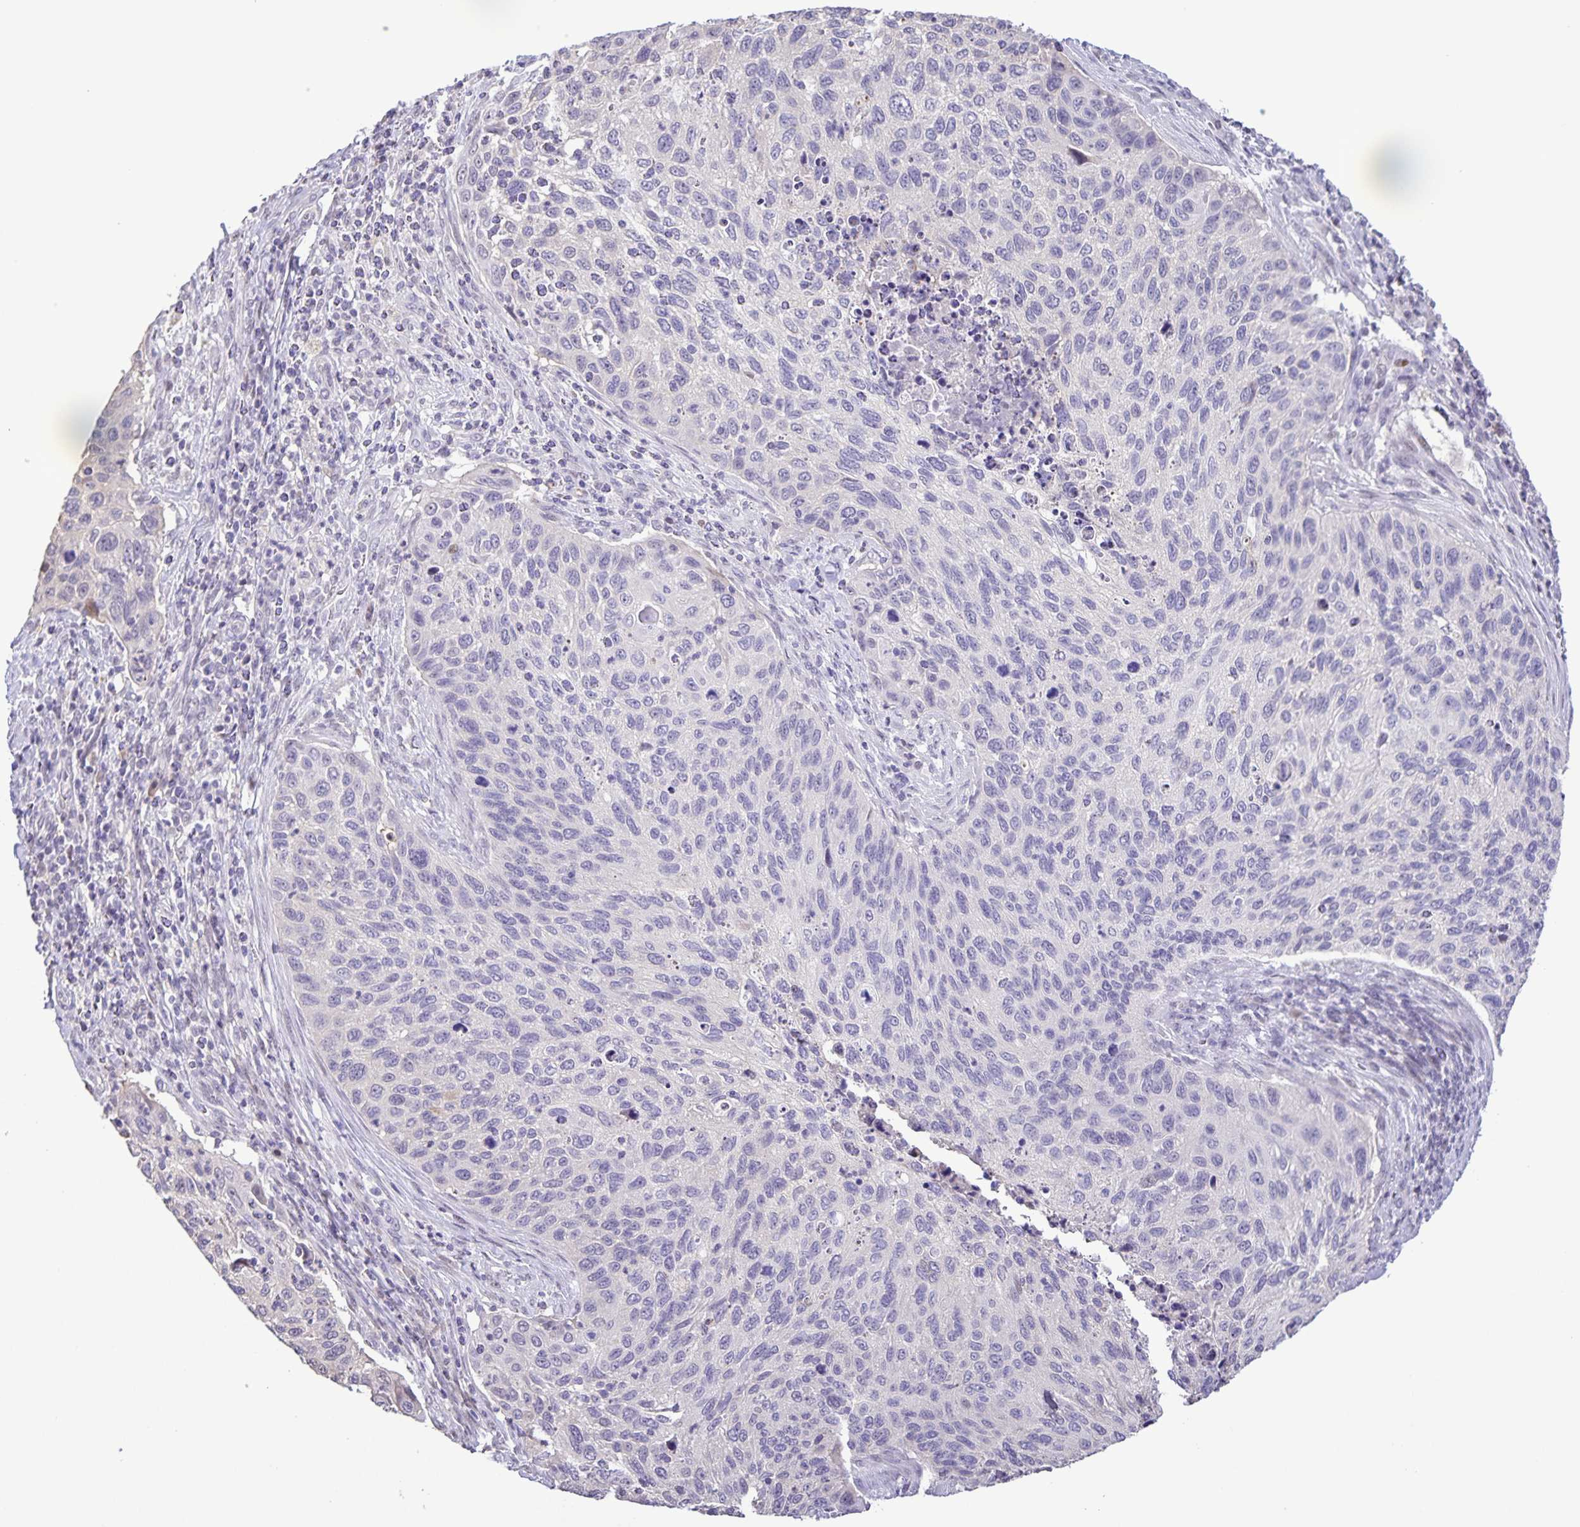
{"staining": {"intensity": "negative", "quantity": "none", "location": "none"}, "tissue": "cervical cancer", "cell_type": "Tumor cells", "image_type": "cancer", "snomed": [{"axis": "morphology", "description": "Squamous cell carcinoma, NOS"}, {"axis": "topography", "description": "Cervix"}], "caption": "There is no significant staining in tumor cells of squamous cell carcinoma (cervical).", "gene": "ONECUT2", "patient": {"sex": "female", "age": 70}}